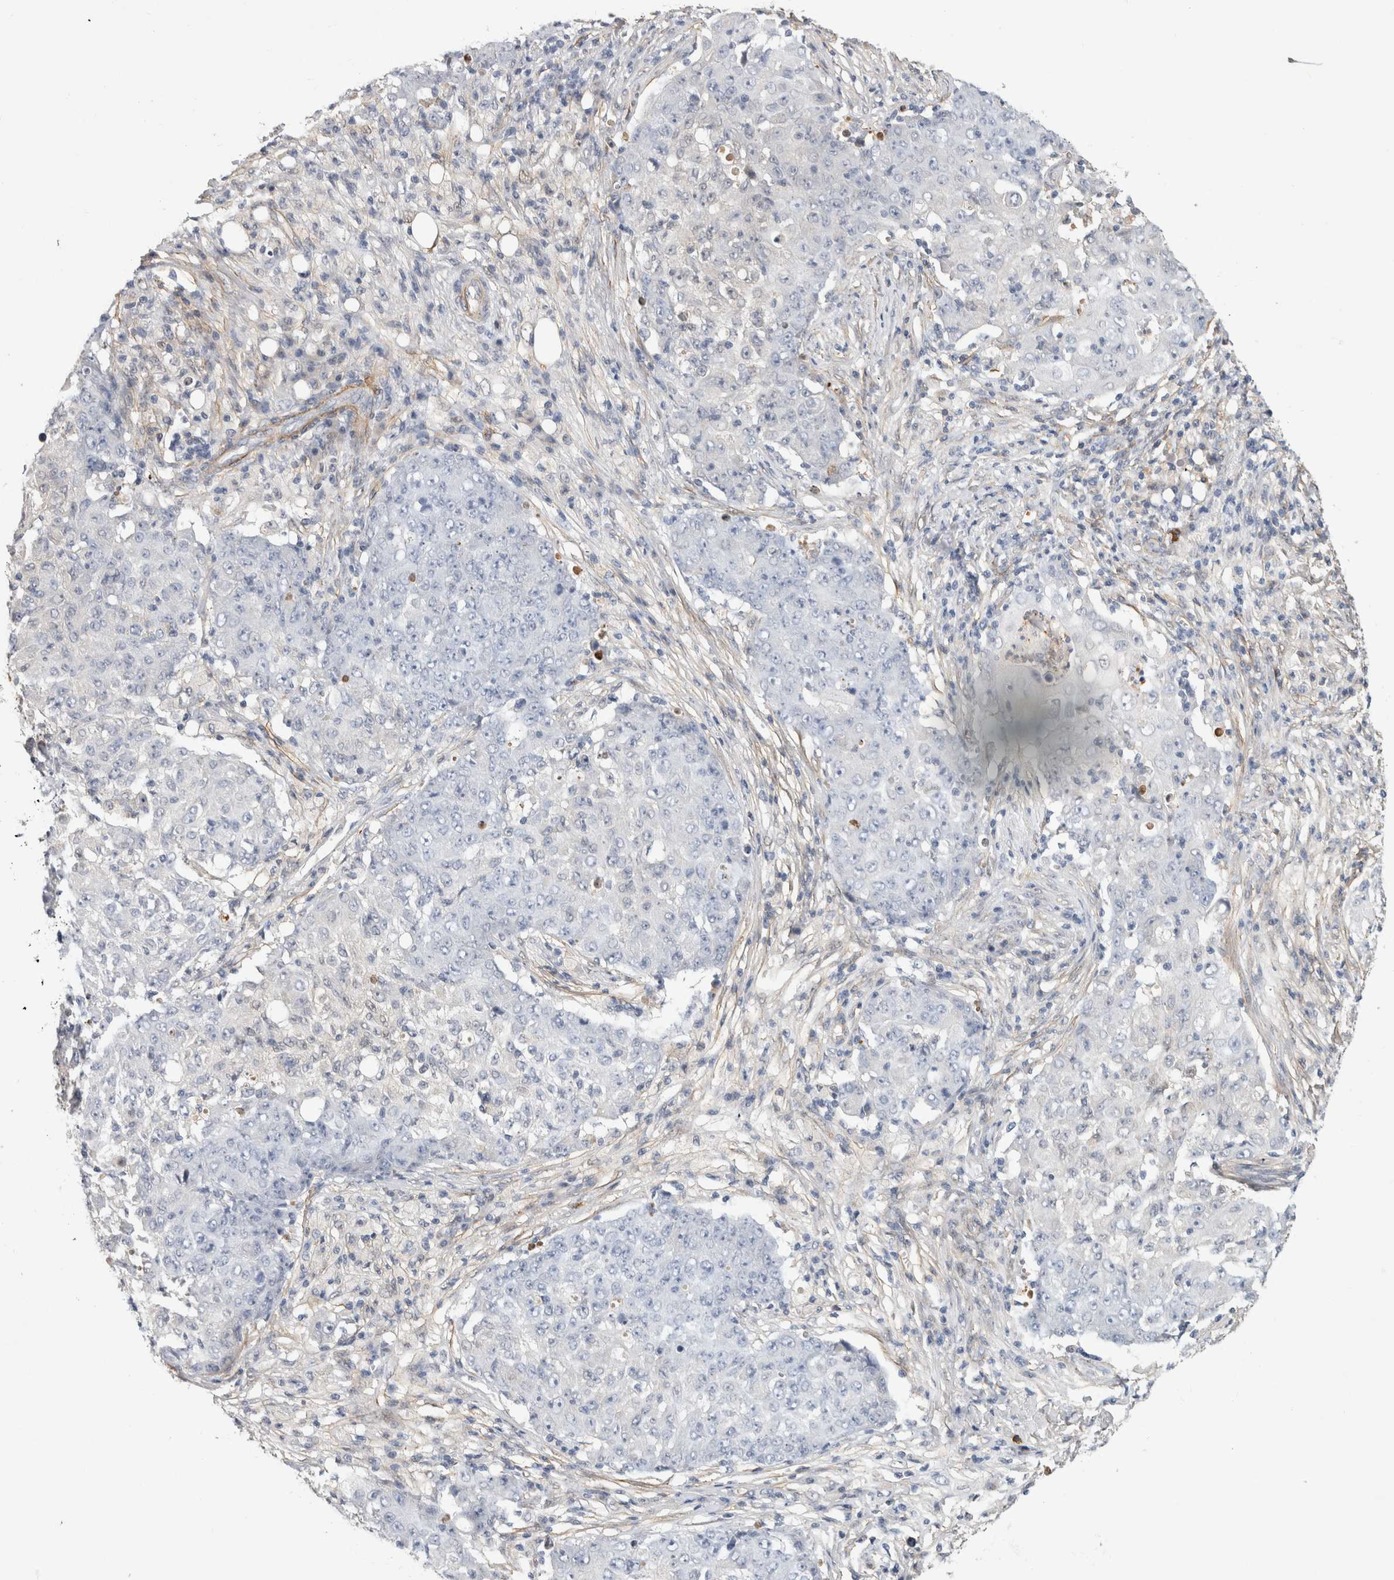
{"staining": {"intensity": "negative", "quantity": "none", "location": "none"}, "tissue": "ovarian cancer", "cell_type": "Tumor cells", "image_type": "cancer", "snomed": [{"axis": "morphology", "description": "Carcinoma, endometroid"}, {"axis": "topography", "description": "Ovary"}], "caption": "DAB immunohistochemical staining of ovarian endometroid carcinoma demonstrates no significant positivity in tumor cells.", "gene": "PGM1", "patient": {"sex": "female", "age": 42}}